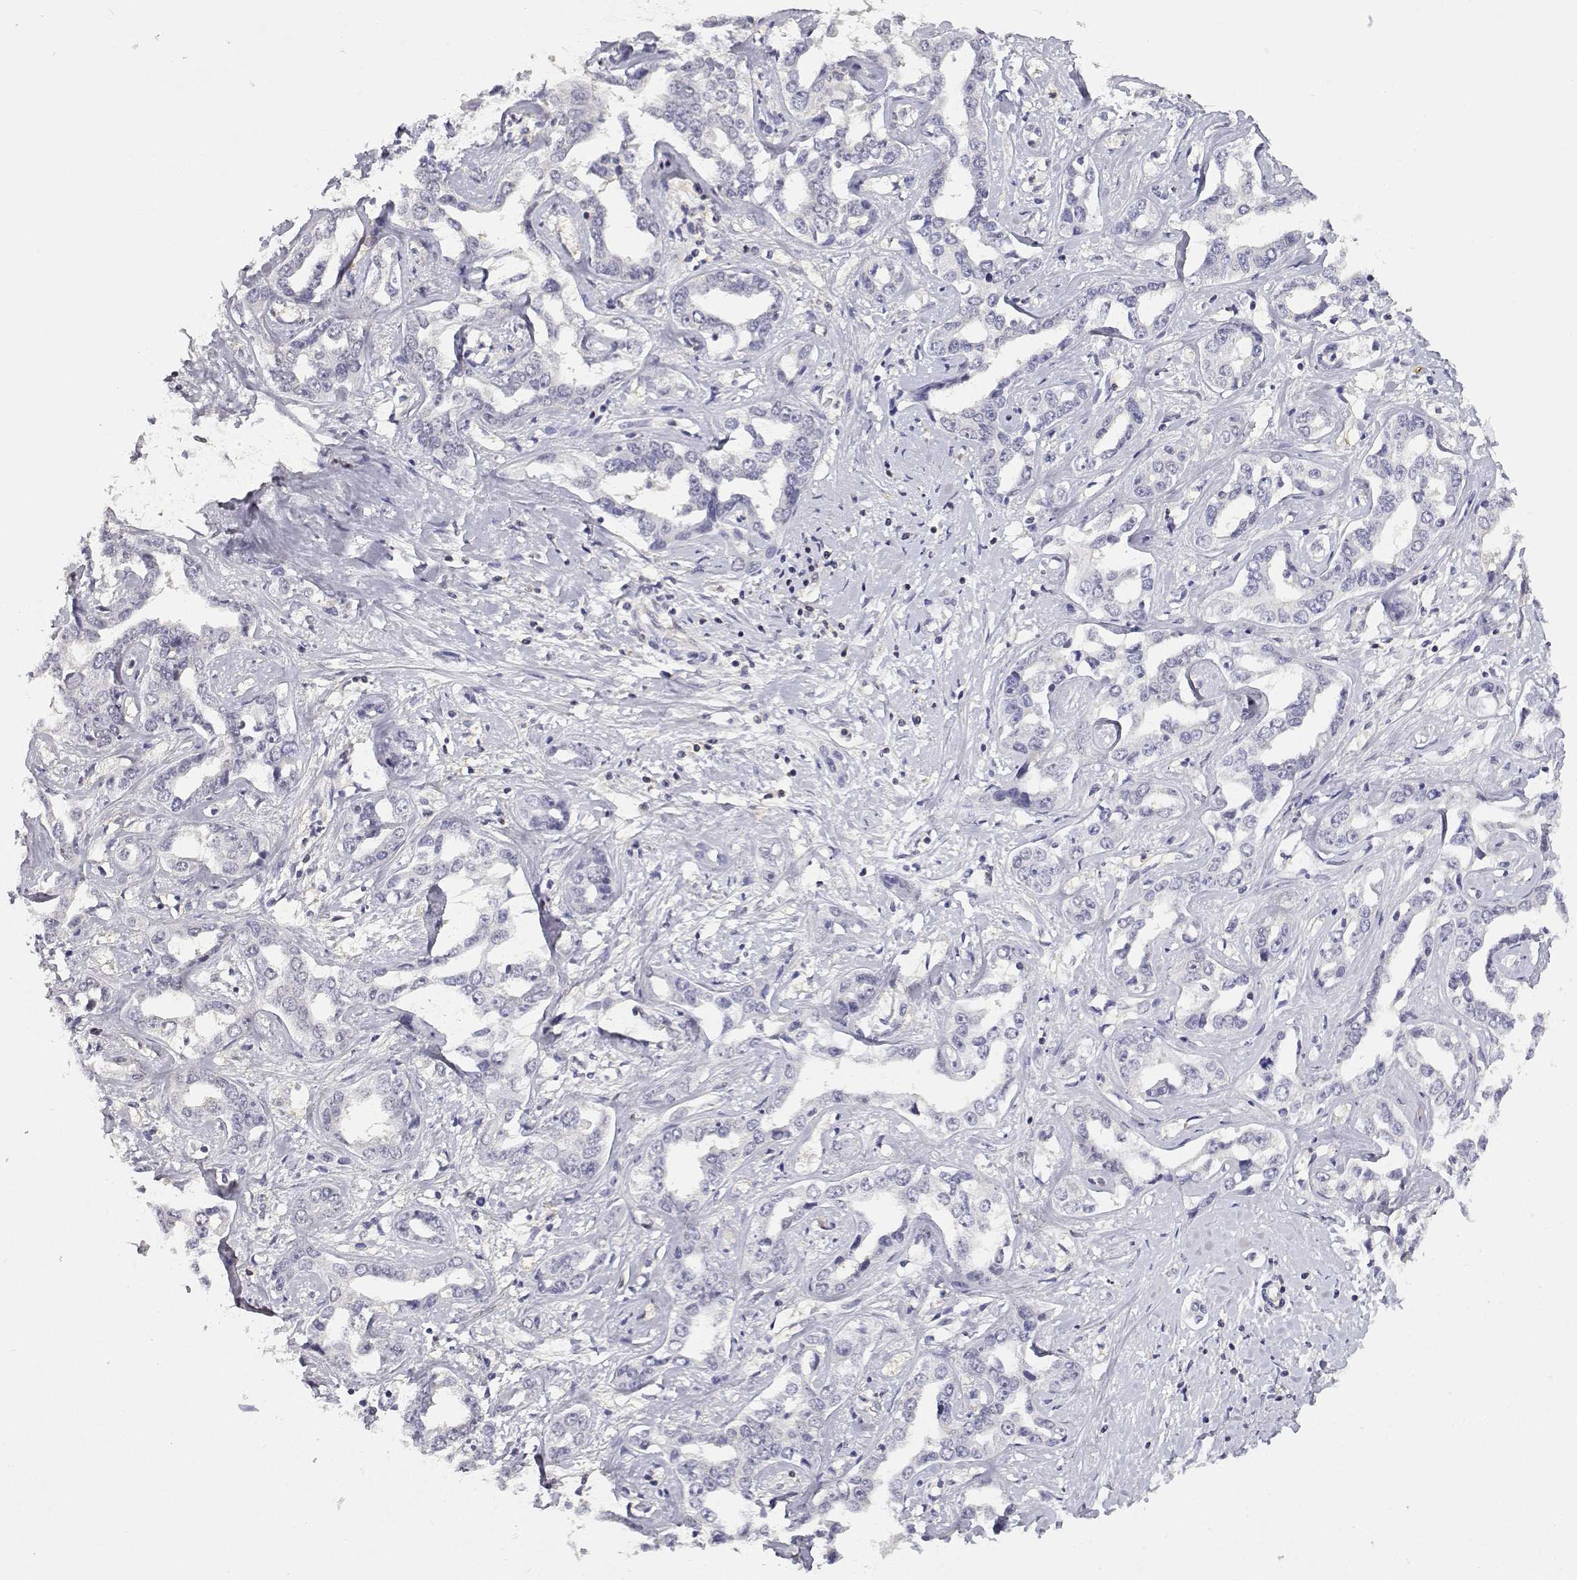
{"staining": {"intensity": "negative", "quantity": "none", "location": "none"}, "tissue": "liver cancer", "cell_type": "Tumor cells", "image_type": "cancer", "snomed": [{"axis": "morphology", "description": "Cholangiocarcinoma"}, {"axis": "topography", "description": "Liver"}], "caption": "Tumor cells show no significant expression in liver cancer (cholangiocarcinoma).", "gene": "ADA", "patient": {"sex": "male", "age": 59}}